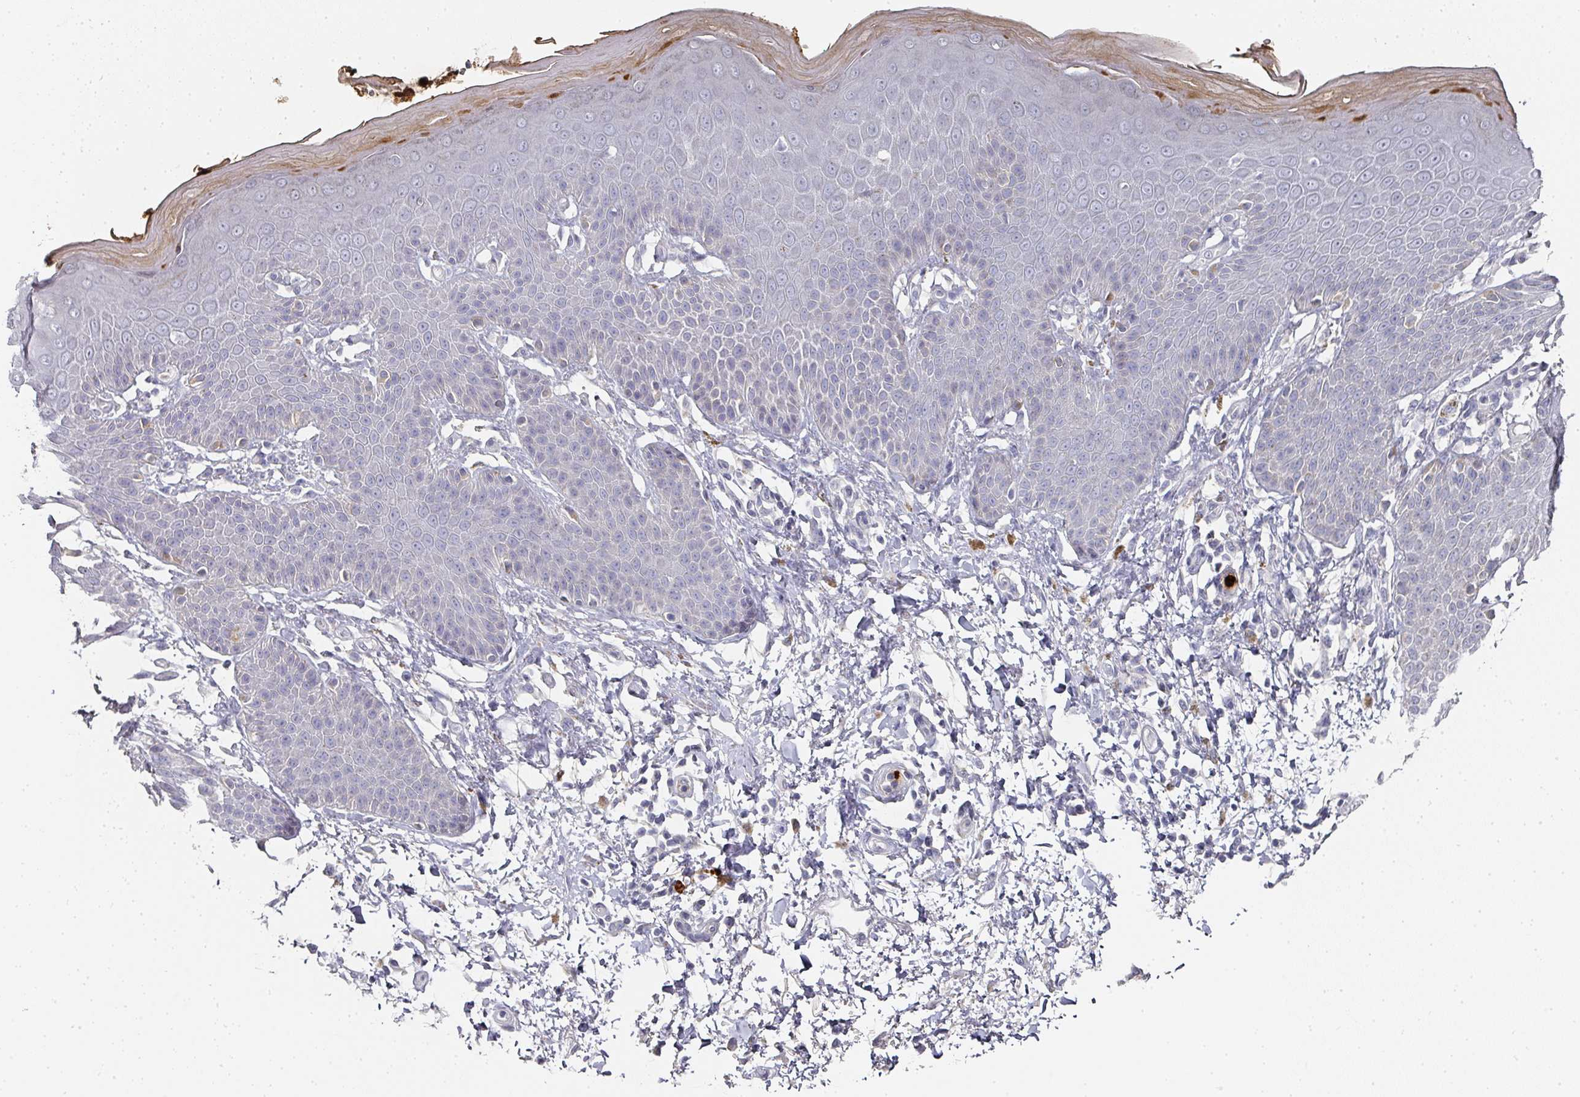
{"staining": {"intensity": "moderate", "quantity": "<25%", "location": "cytoplasmic/membranous,nuclear"}, "tissue": "skin", "cell_type": "Epidermal cells", "image_type": "normal", "snomed": [{"axis": "morphology", "description": "Normal tissue, NOS"}, {"axis": "topography", "description": "Peripheral nerve tissue"}], "caption": "DAB (3,3'-diaminobenzidine) immunohistochemical staining of unremarkable human skin reveals moderate cytoplasmic/membranous,nuclear protein positivity in about <25% of epidermal cells. The protein is stained brown, and the nuclei are stained in blue (DAB IHC with brightfield microscopy, high magnification).", "gene": "CAMP", "patient": {"sex": "male", "age": 51}}